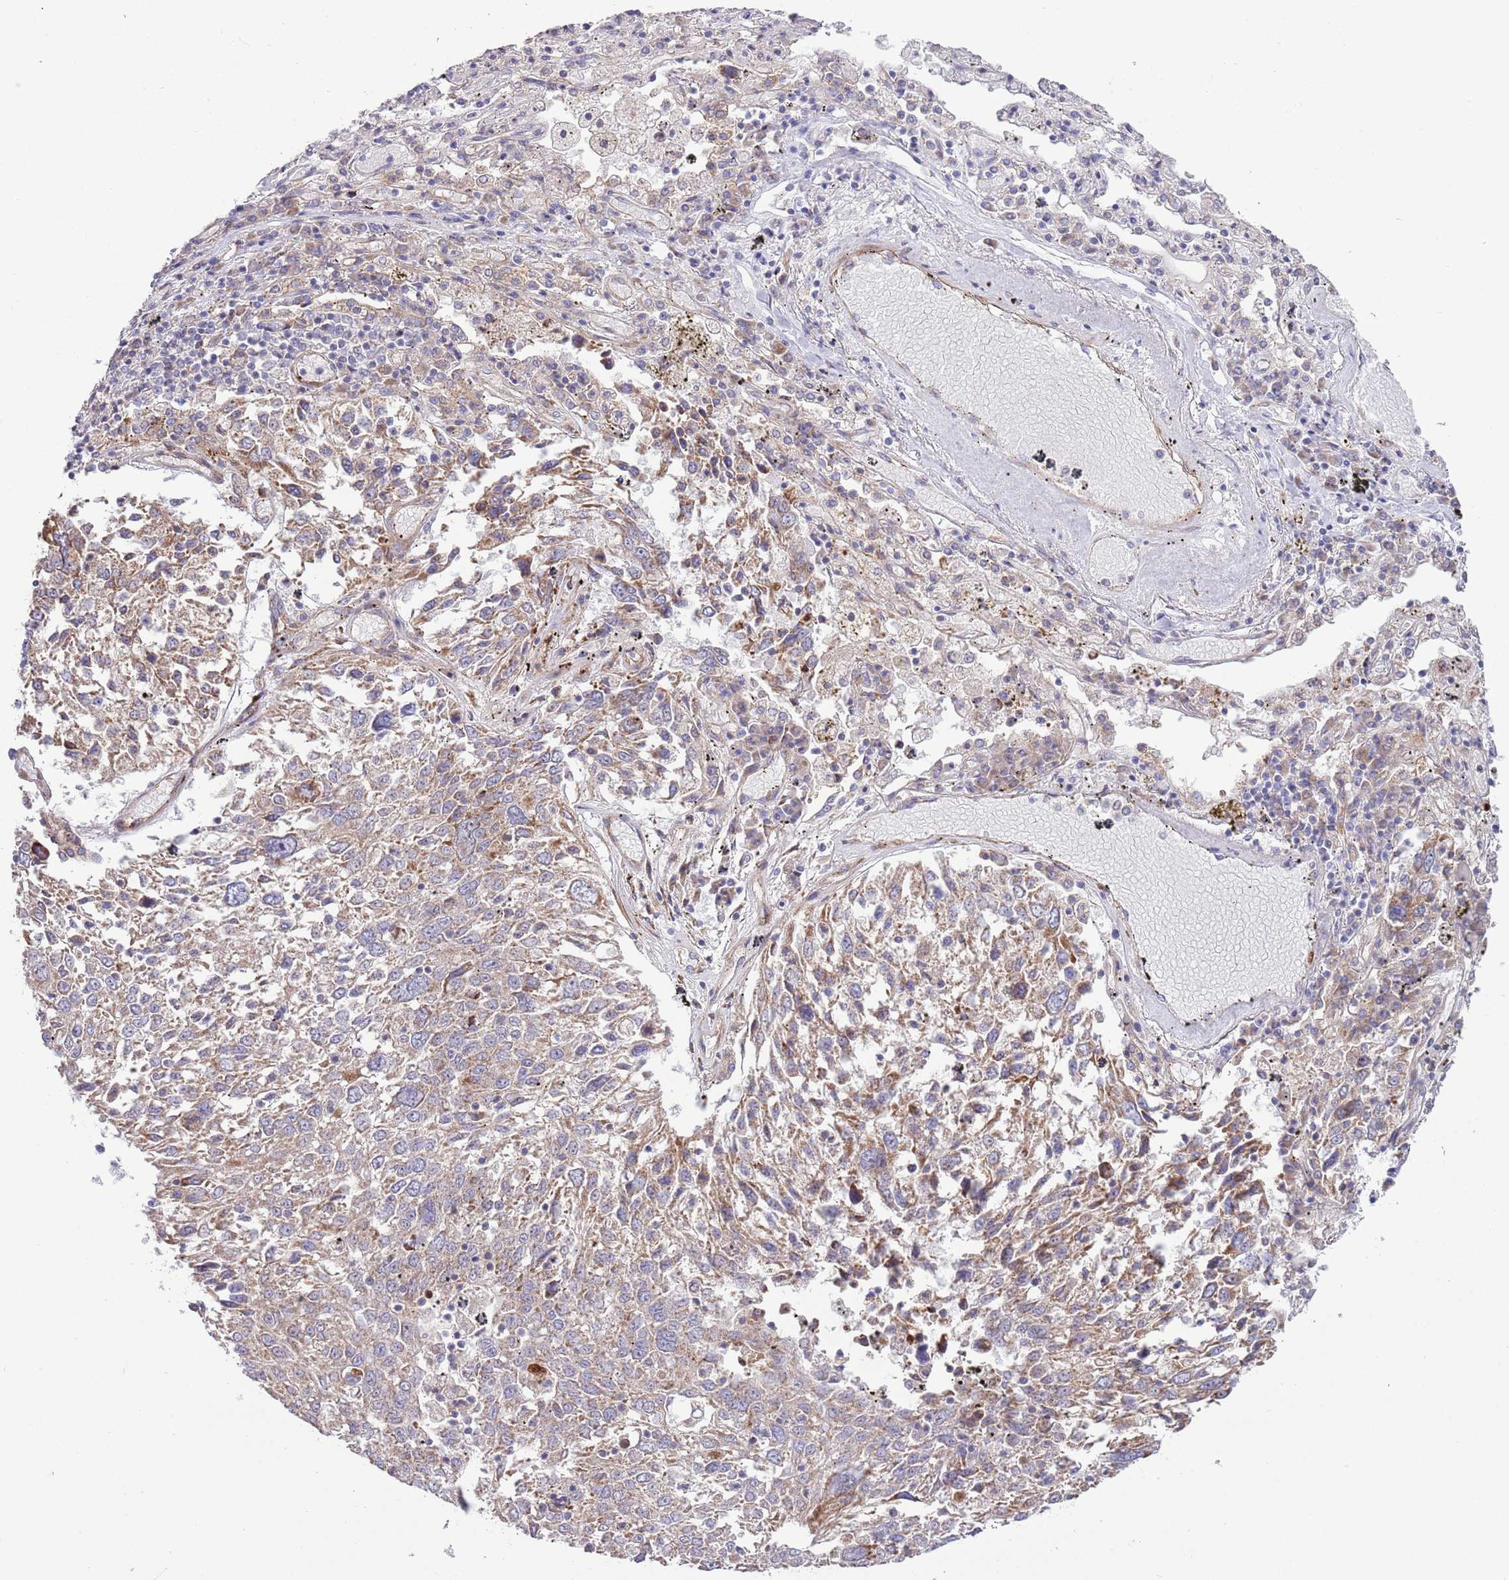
{"staining": {"intensity": "weak", "quantity": ">75%", "location": "cytoplasmic/membranous"}, "tissue": "lung cancer", "cell_type": "Tumor cells", "image_type": "cancer", "snomed": [{"axis": "morphology", "description": "Squamous cell carcinoma, NOS"}, {"axis": "topography", "description": "Lung"}], "caption": "DAB immunohistochemical staining of lung squamous cell carcinoma reveals weak cytoplasmic/membranous protein staining in about >75% of tumor cells. Nuclei are stained in blue.", "gene": "TOMM5", "patient": {"sex": "male", "age": 65}}